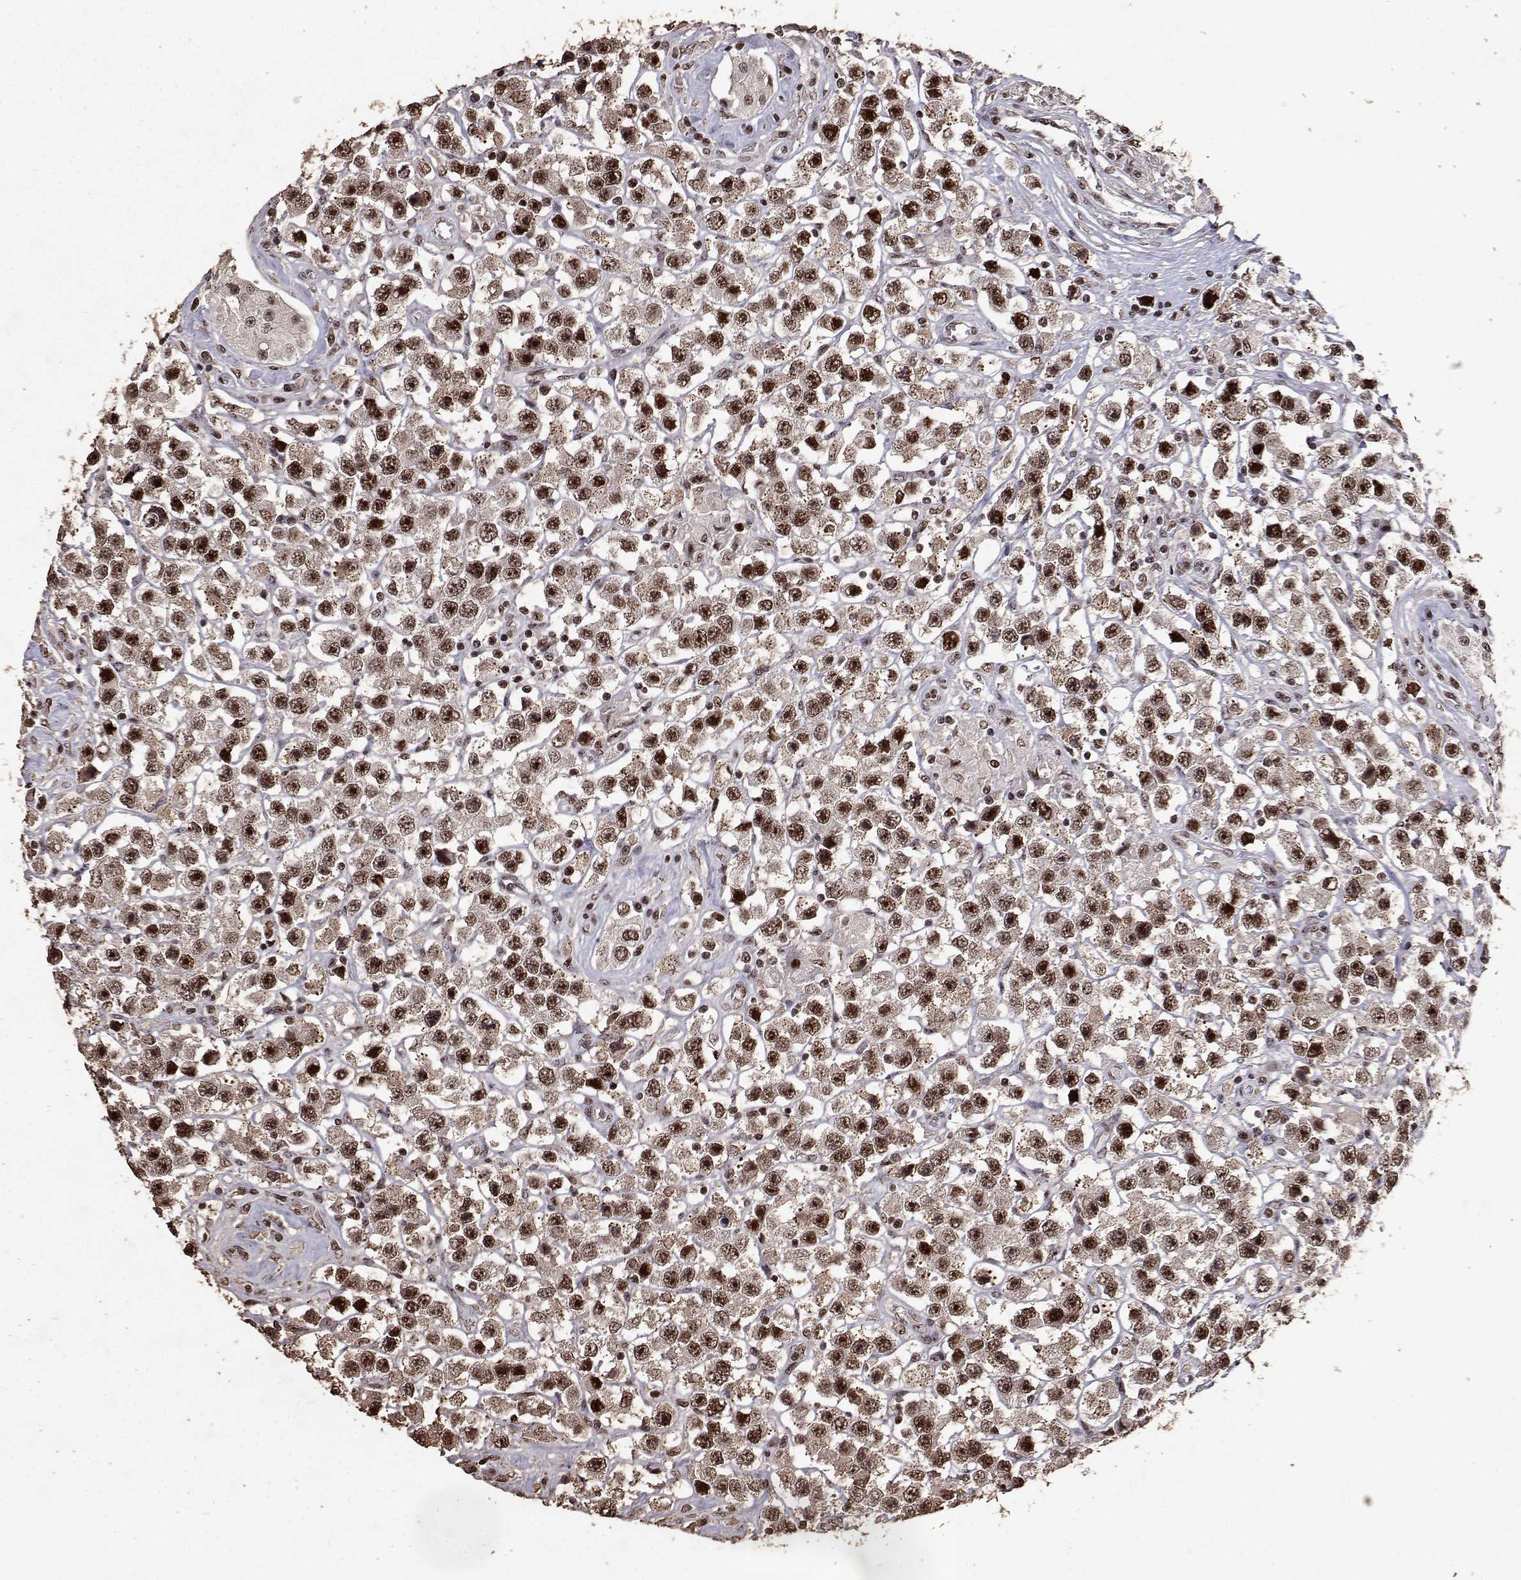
{"staining": {"intensity": "strong", "quantity": ">75%", "location": "nuclear"}, "tissue": "testis cancer", "cell_type": "Tumor cells", "image_type": "cancer", "snomed": [{"axis": "morphology", "description": "Seminoma, NOS"}, {"axis": "topography", "description": "Testis"}], "caption": "DAB (3,3'-diaminobenzidine) immunohistochemical staining of human testis cancer displays strong nuclear protein staining in approximately >75% of tumor cells.", "gene": "TOE1", "patient": {"sex": "male", "age": 45}}